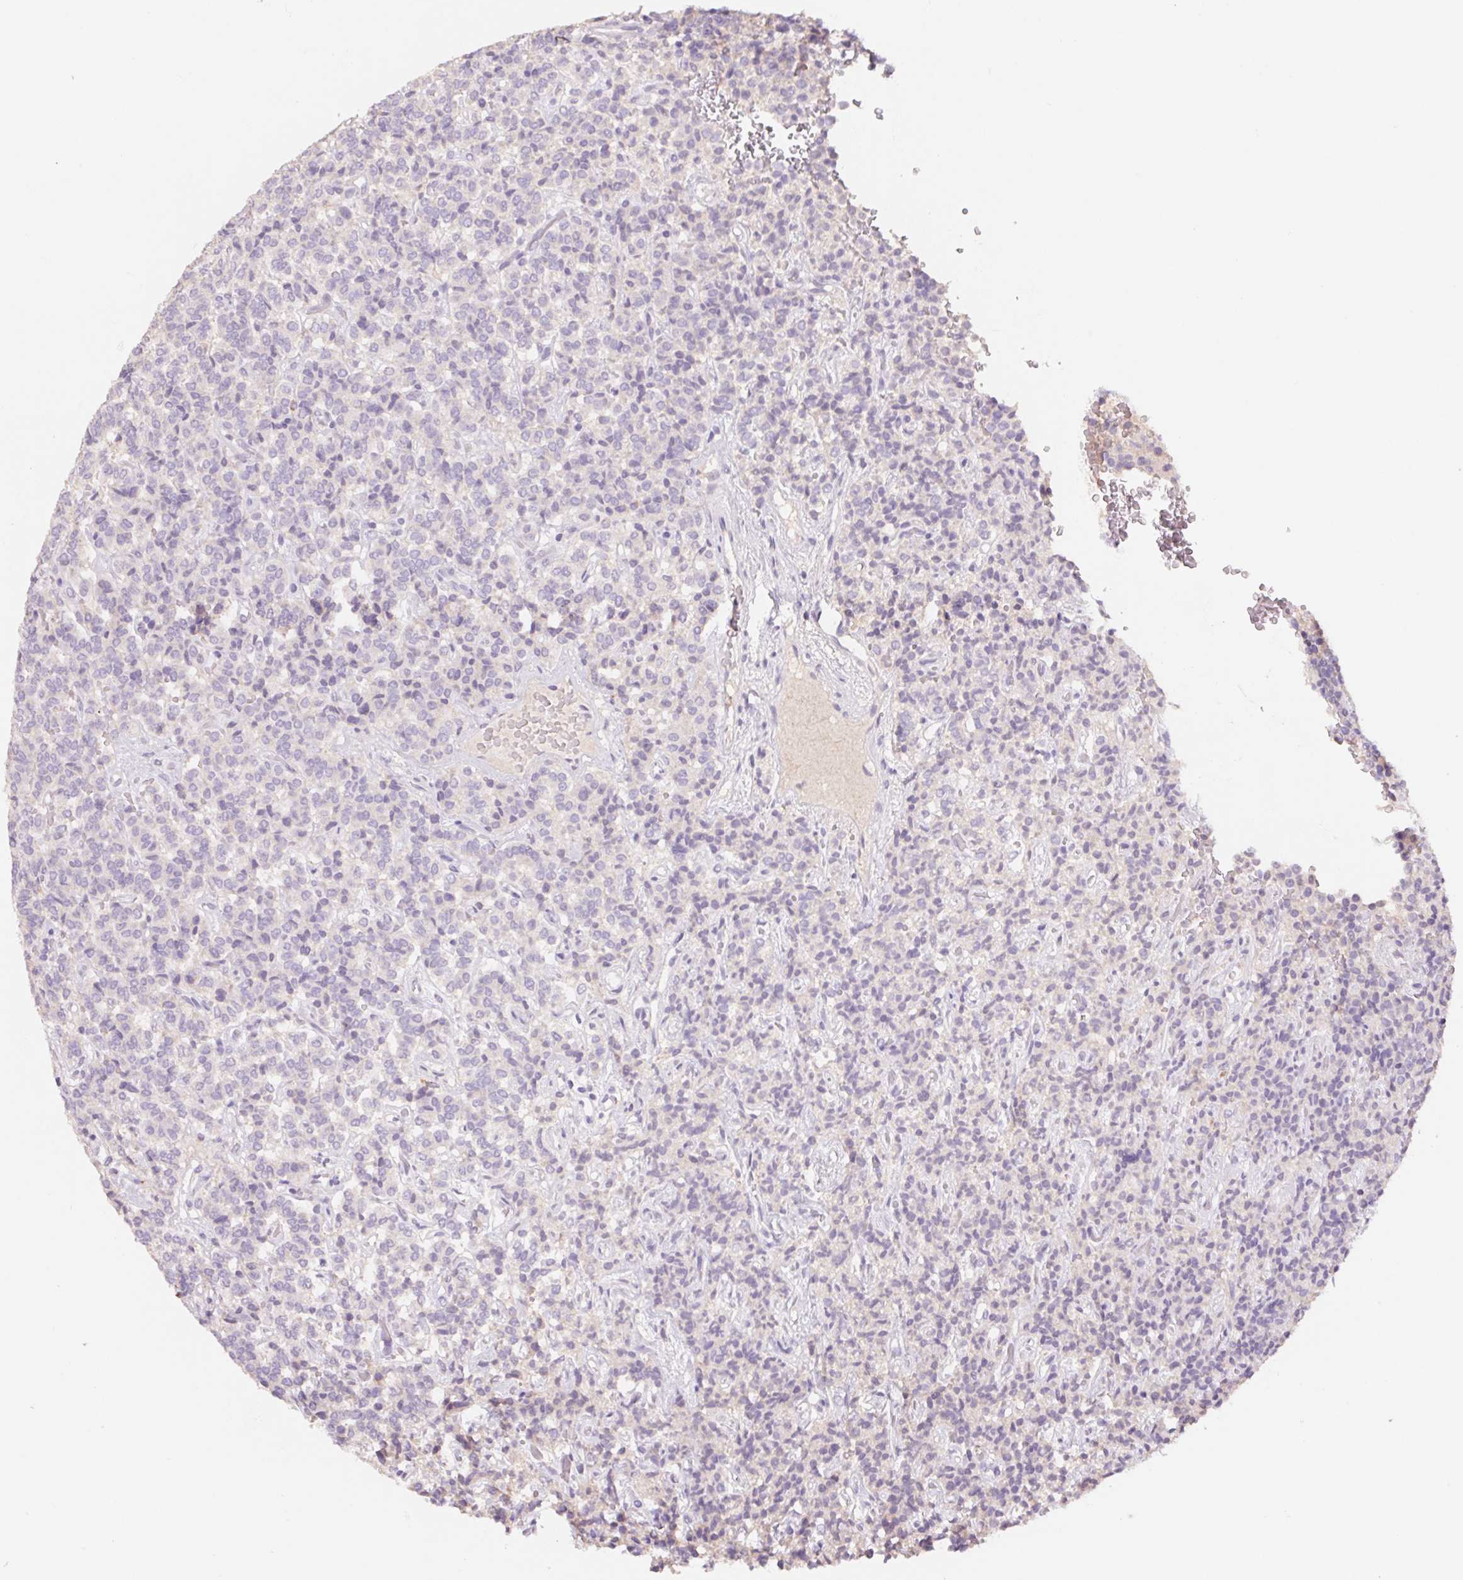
{"staining": {"intensity": "negative", "quantity": "none", "location": "none"}, "tissue": "carcinoid", "cell_type": "Tumor cells", "image_type": "cancer", "snomed": [{"axis": "morphology", "description": "Carcinoid, malignant, NOS"}, {"axis": "topography", "description": "Pancreas"}], "caption": "There is no significant positivity in tumor cells of carcinoid (malignant). (DAB immunohistochemistry, high magnification).", "gene": "PNMA8B", "patient": {"sex": "male", "age": 36}}